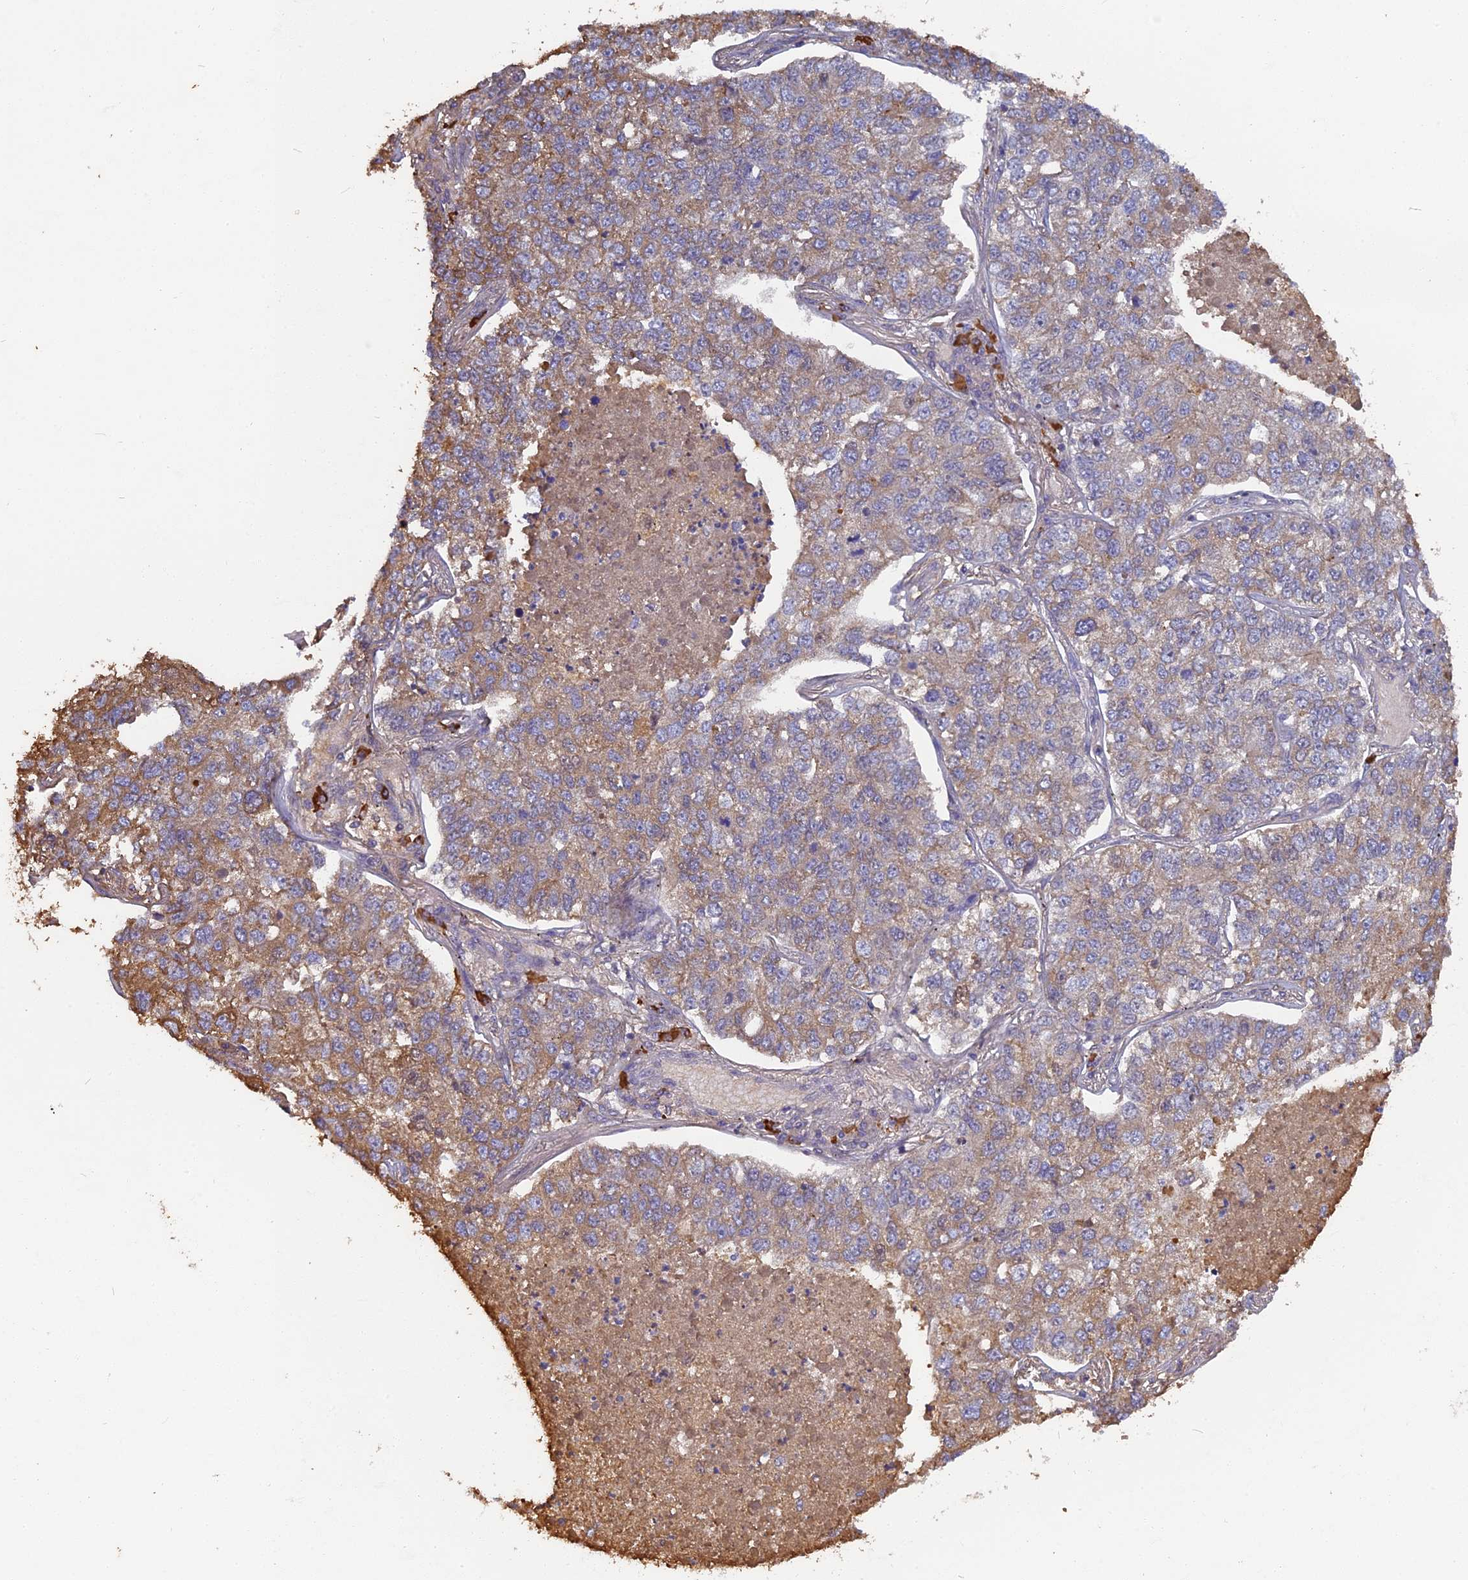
{"staining": {"intensity": "moderate", "quantity": "25%-75%", "location": "cytoplasmic/membranous"}, "tissue": "lung cancer", "cell_type": "Tumor cells", "image_type": "cancer", "snomed": [{"axis": "morphology", "description": "Adenocarcinoma, NOS"}, {"axis": "topography", "description": "Lung"}], "caption": "Immunohistochemical staining of adenocarcinoma (lung) displays medium levels of moderate cytoplasmic/membranous protein expression in approximately 25%-75% of tumor cells.", "gene": "ERMAP", "patient": {"sex": "male", "age": 49}}